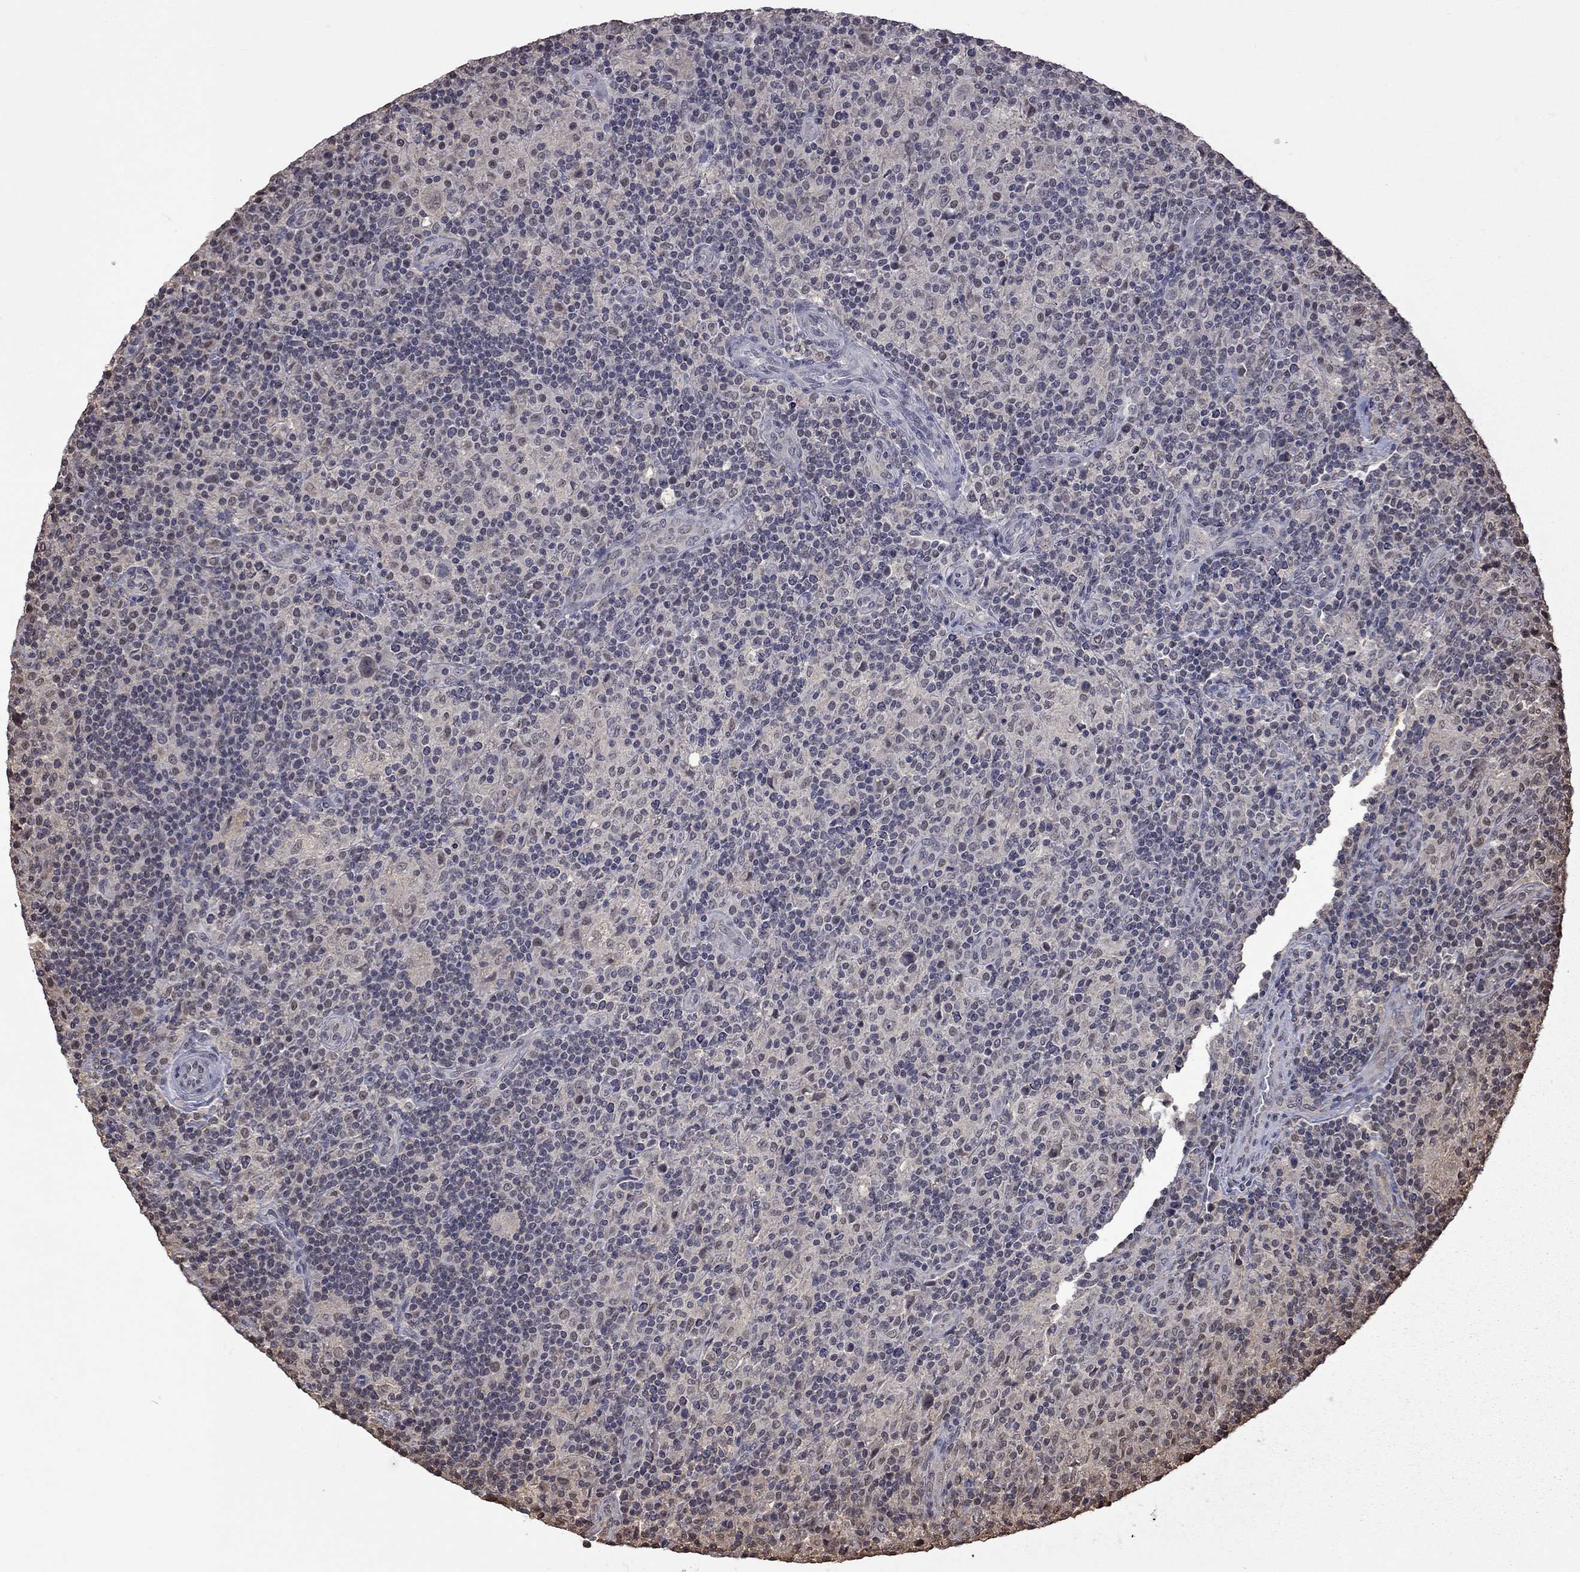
{"staining": {"intensity": "negative", "quantity": "none", "location": "none"}, "tissue": "lymphoma", "cell_type": "Tumor cells", "image_type": "cancer", "snomed": [{"axis": "morphology", "description": "Hodgkin's disease, NOS"}, {"axis": "topography", "description": "Lymph node"}], "caption": "Immunohistochemistry of Hodgkin's disease reveals no positivity in tumor cells. (Immunohistochemistry (ihc), brightfield microscopy, high magnification).", "gene": "RFWD3", "patient": {"sex": "male", "age": 70}}